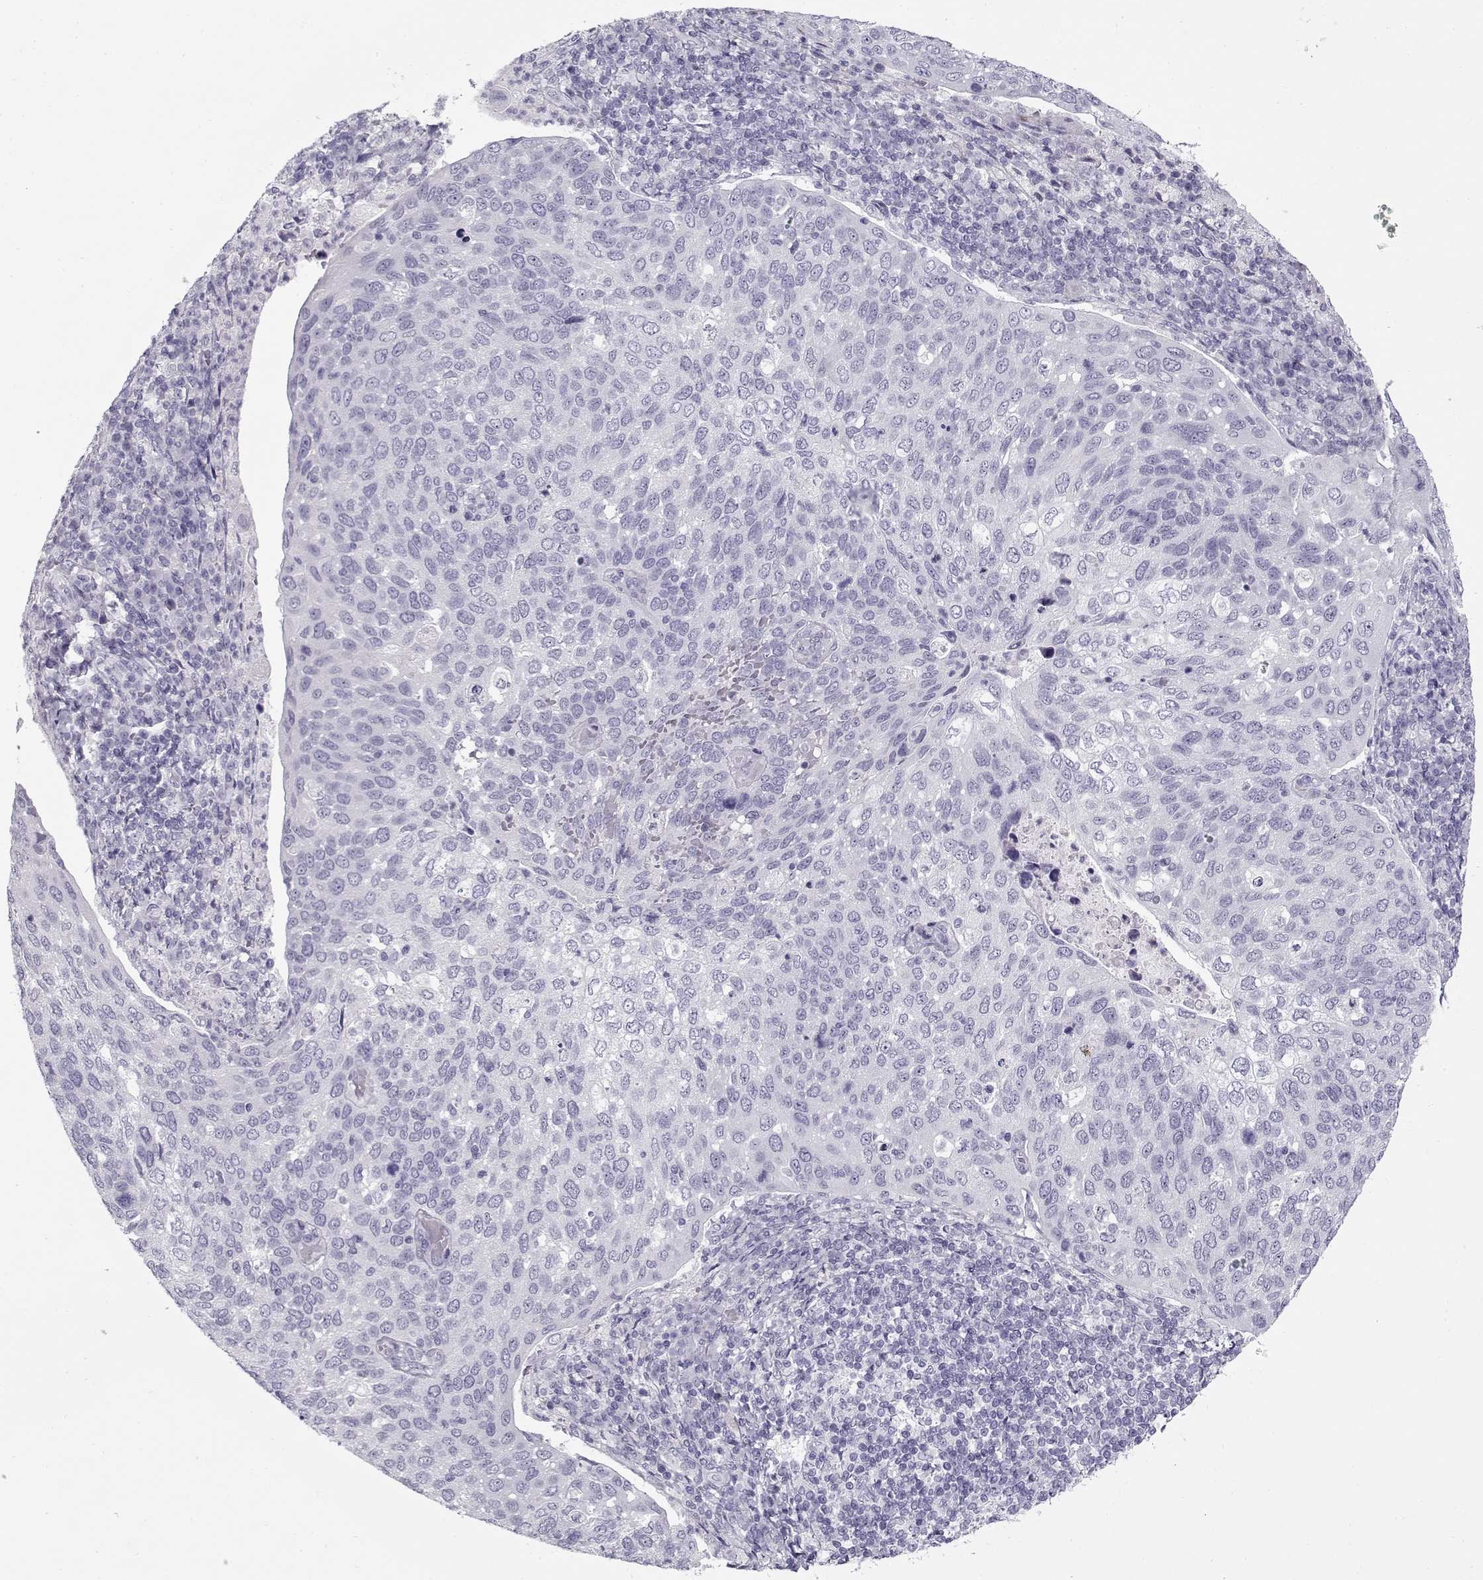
{"staining": {"intensity": "negative", "quantity": "none", "location": "none"}, "tissue": "cervical cancer", "cell_type": "Tumor cells", "image_type": "cancer", "snomed": [{"axis": "morphology", "description": "Squamous cell carcinoma, NOS"}, {"axis": "topography", "description": "Cervix"}], "caption": "There is no significant staining in tumor cells of cervical squamous cell carcinoma.", "gene": "GAGE2A", "patient": {"sex": "female", "age": 54}}